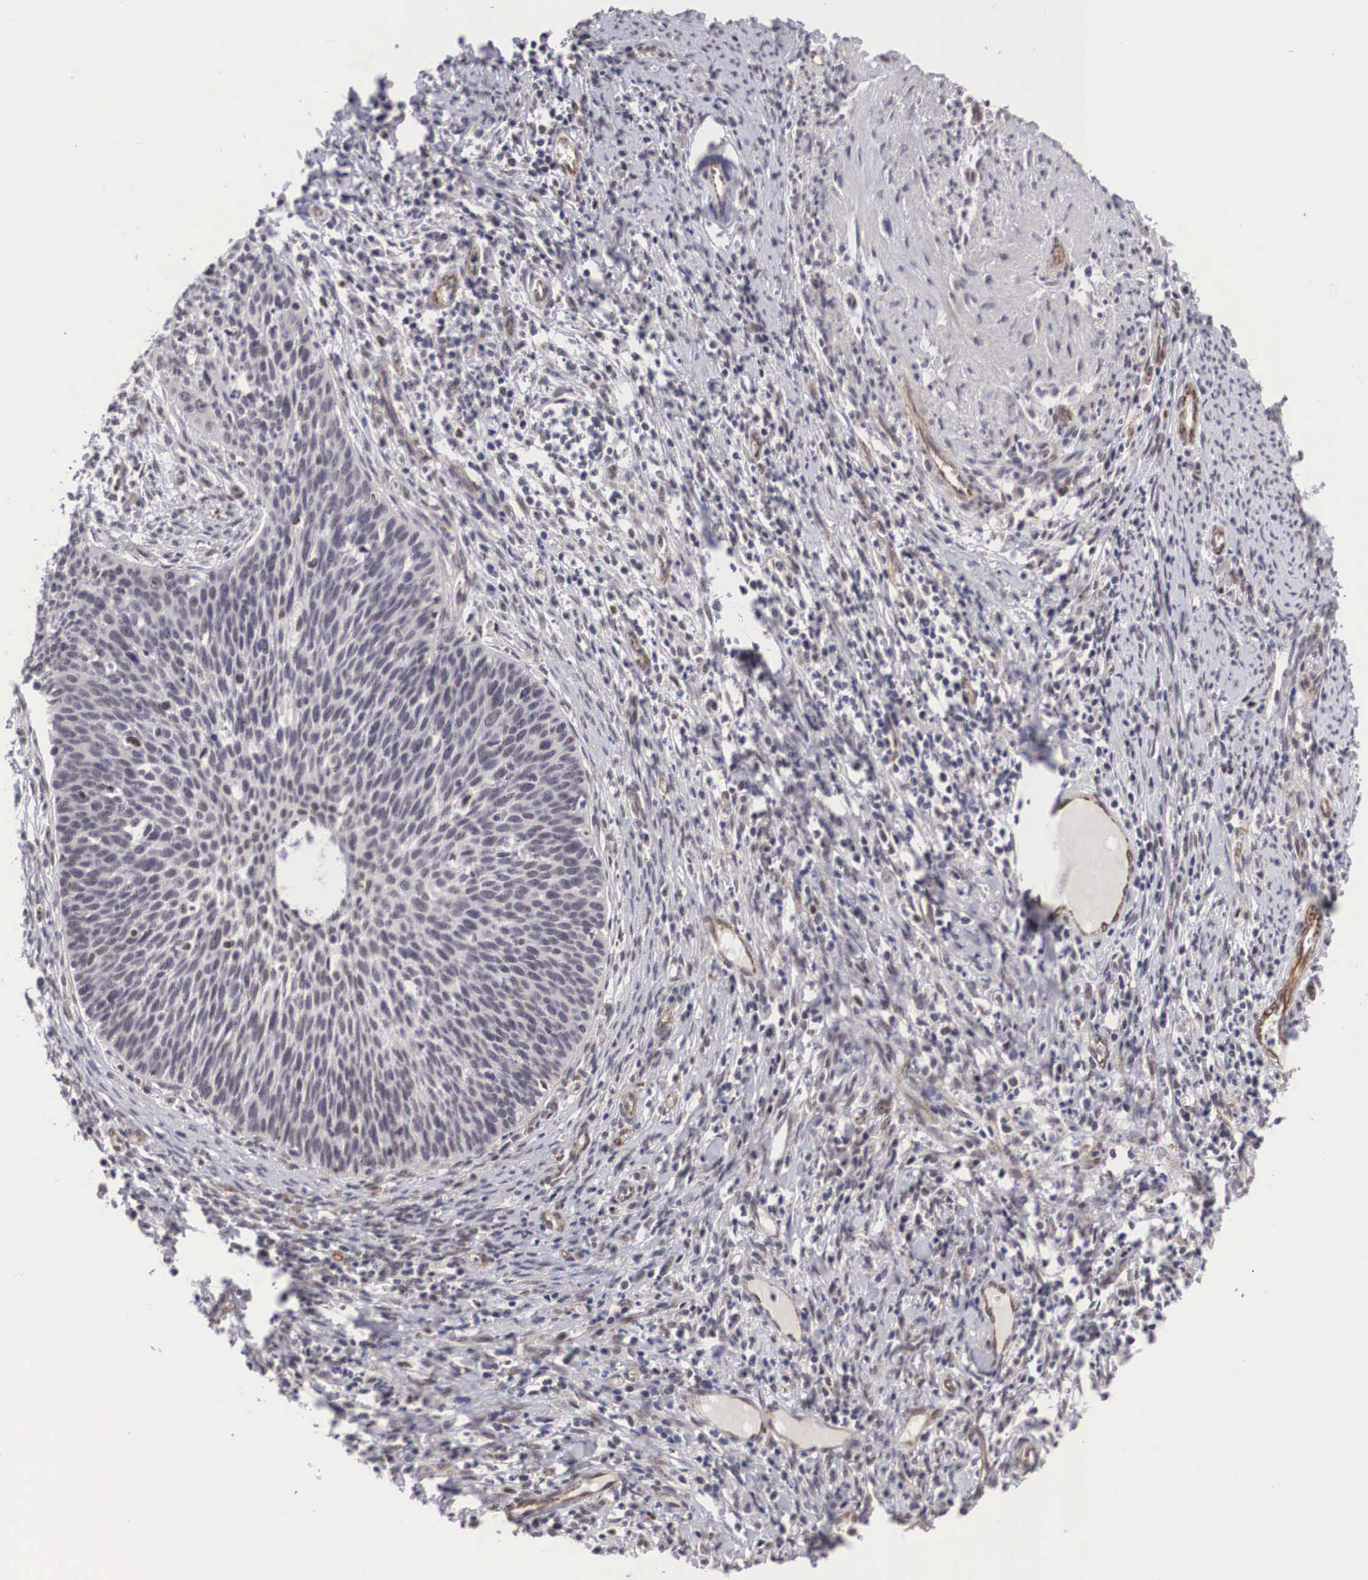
{"staining": {"intensity": "negative", "quantity": "none", "location": "none"}, "tissue": "cervical cancer", "cell_type": "Tumor cells", "image_type": "cancer", "snomed": [{"axis": "morphology", "description": "Squamous cell carcinoma, NOS"}, {"axis": "topography", "description": "Cervix"}], "caption": "A photomicrograph of human cervical cancer (squamous cell carcinoma) is negative for staining in tumor cells.", "gene": "MORC2", "patient": {"sex": "female", "age": 41}}